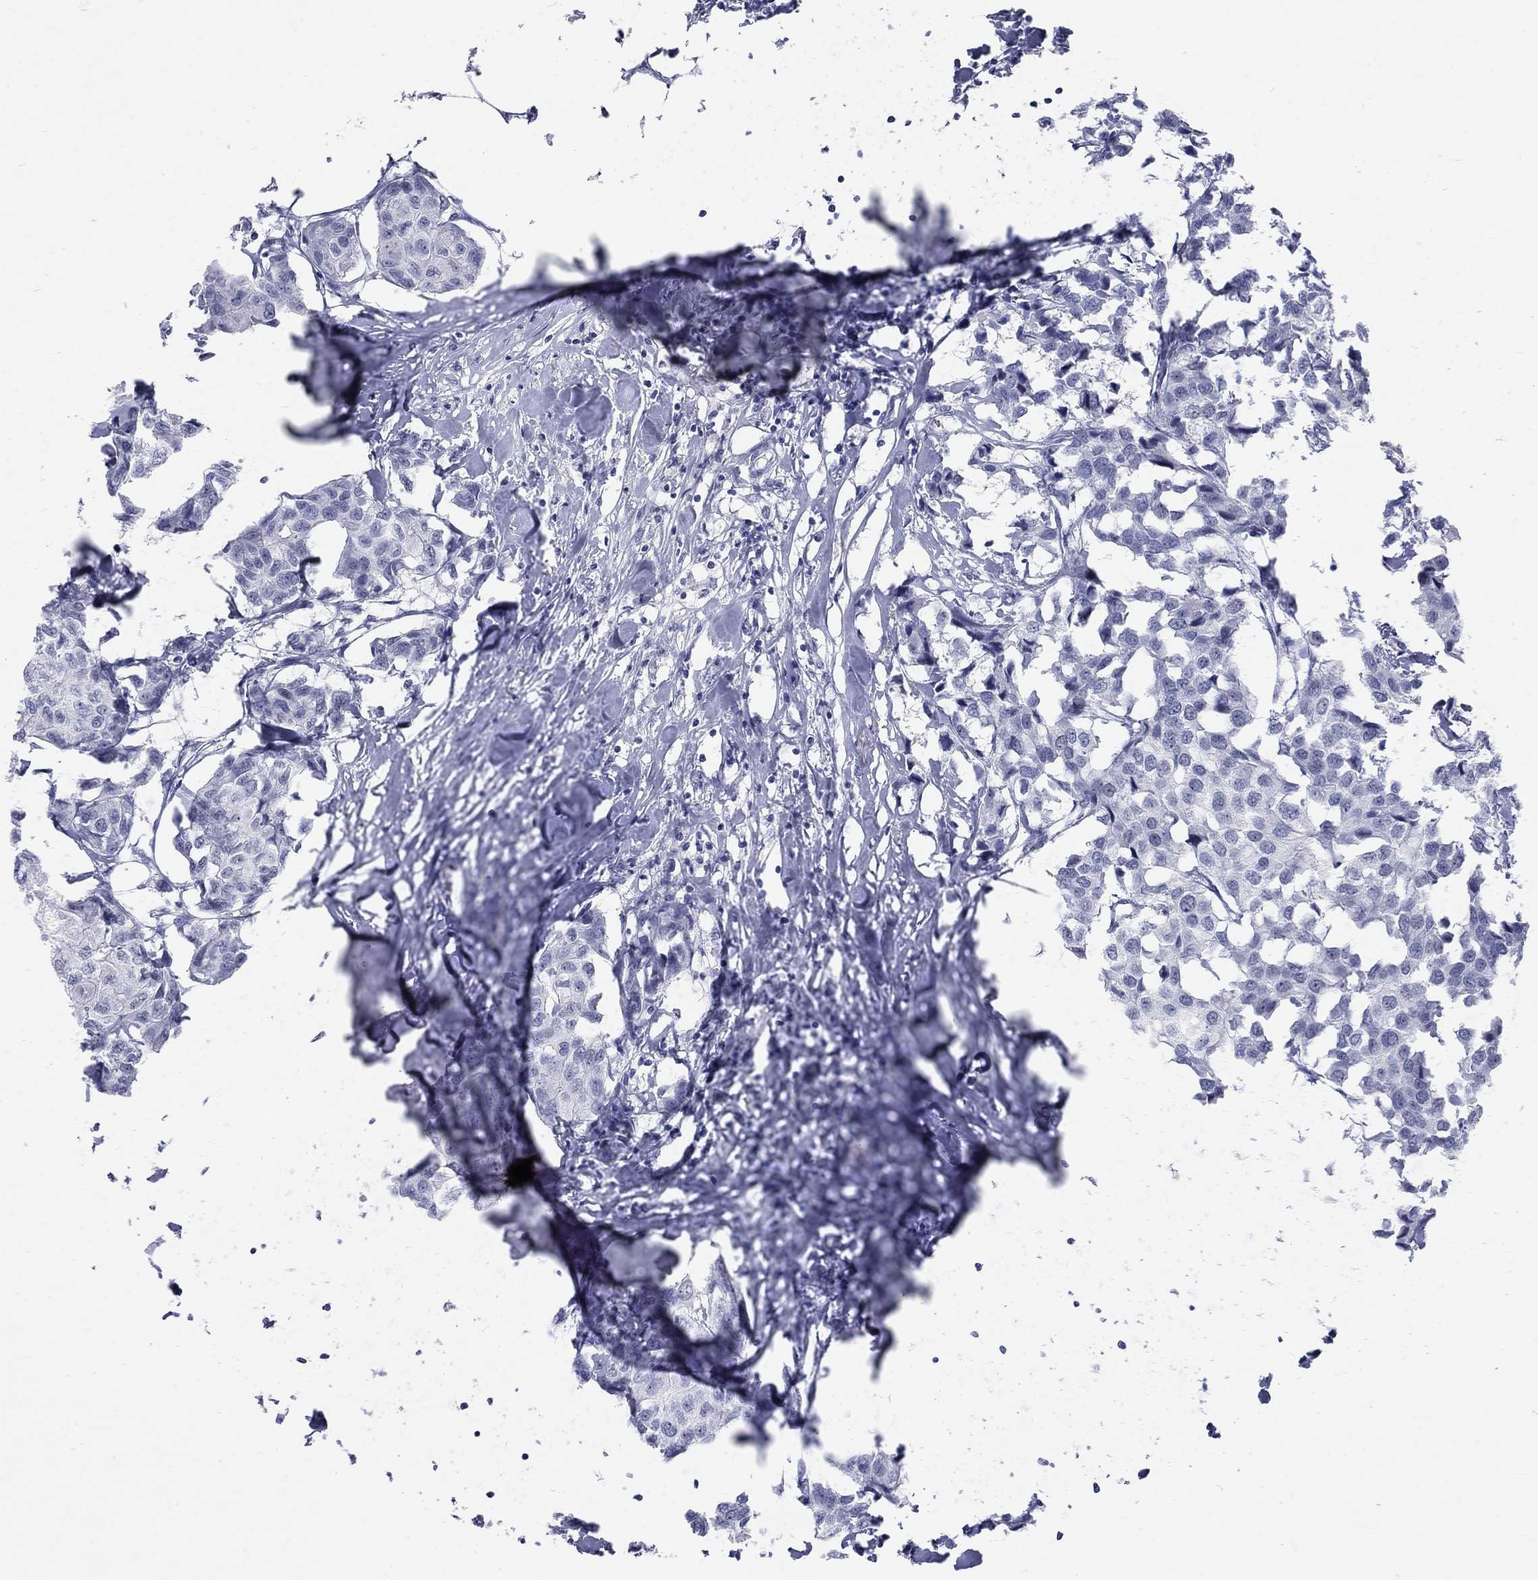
{"staining": {"intensity": "negative", "quantity": "none", "location": "none"}, "tissue": "breast cancer", "cell_type": "Tumor cells", "image_type": "cancer", "snomed": [{"axis": "morphology", "description": "Duct carcinoma"}, {"axis": "topography", "description": "Breast"}], "caption": "This micrograph is of breast cancer (invasive ductal carcinoma) stained with immunohistochemistry (IHC) to label a protein in brown with the nuclei are counter-stained blue. There is no positivity in tumor cells. (DAB immunohistochemistry (IHC), high magnification).", "gene": "DMTN", "patient": {"sex": "female", "age": 80}}